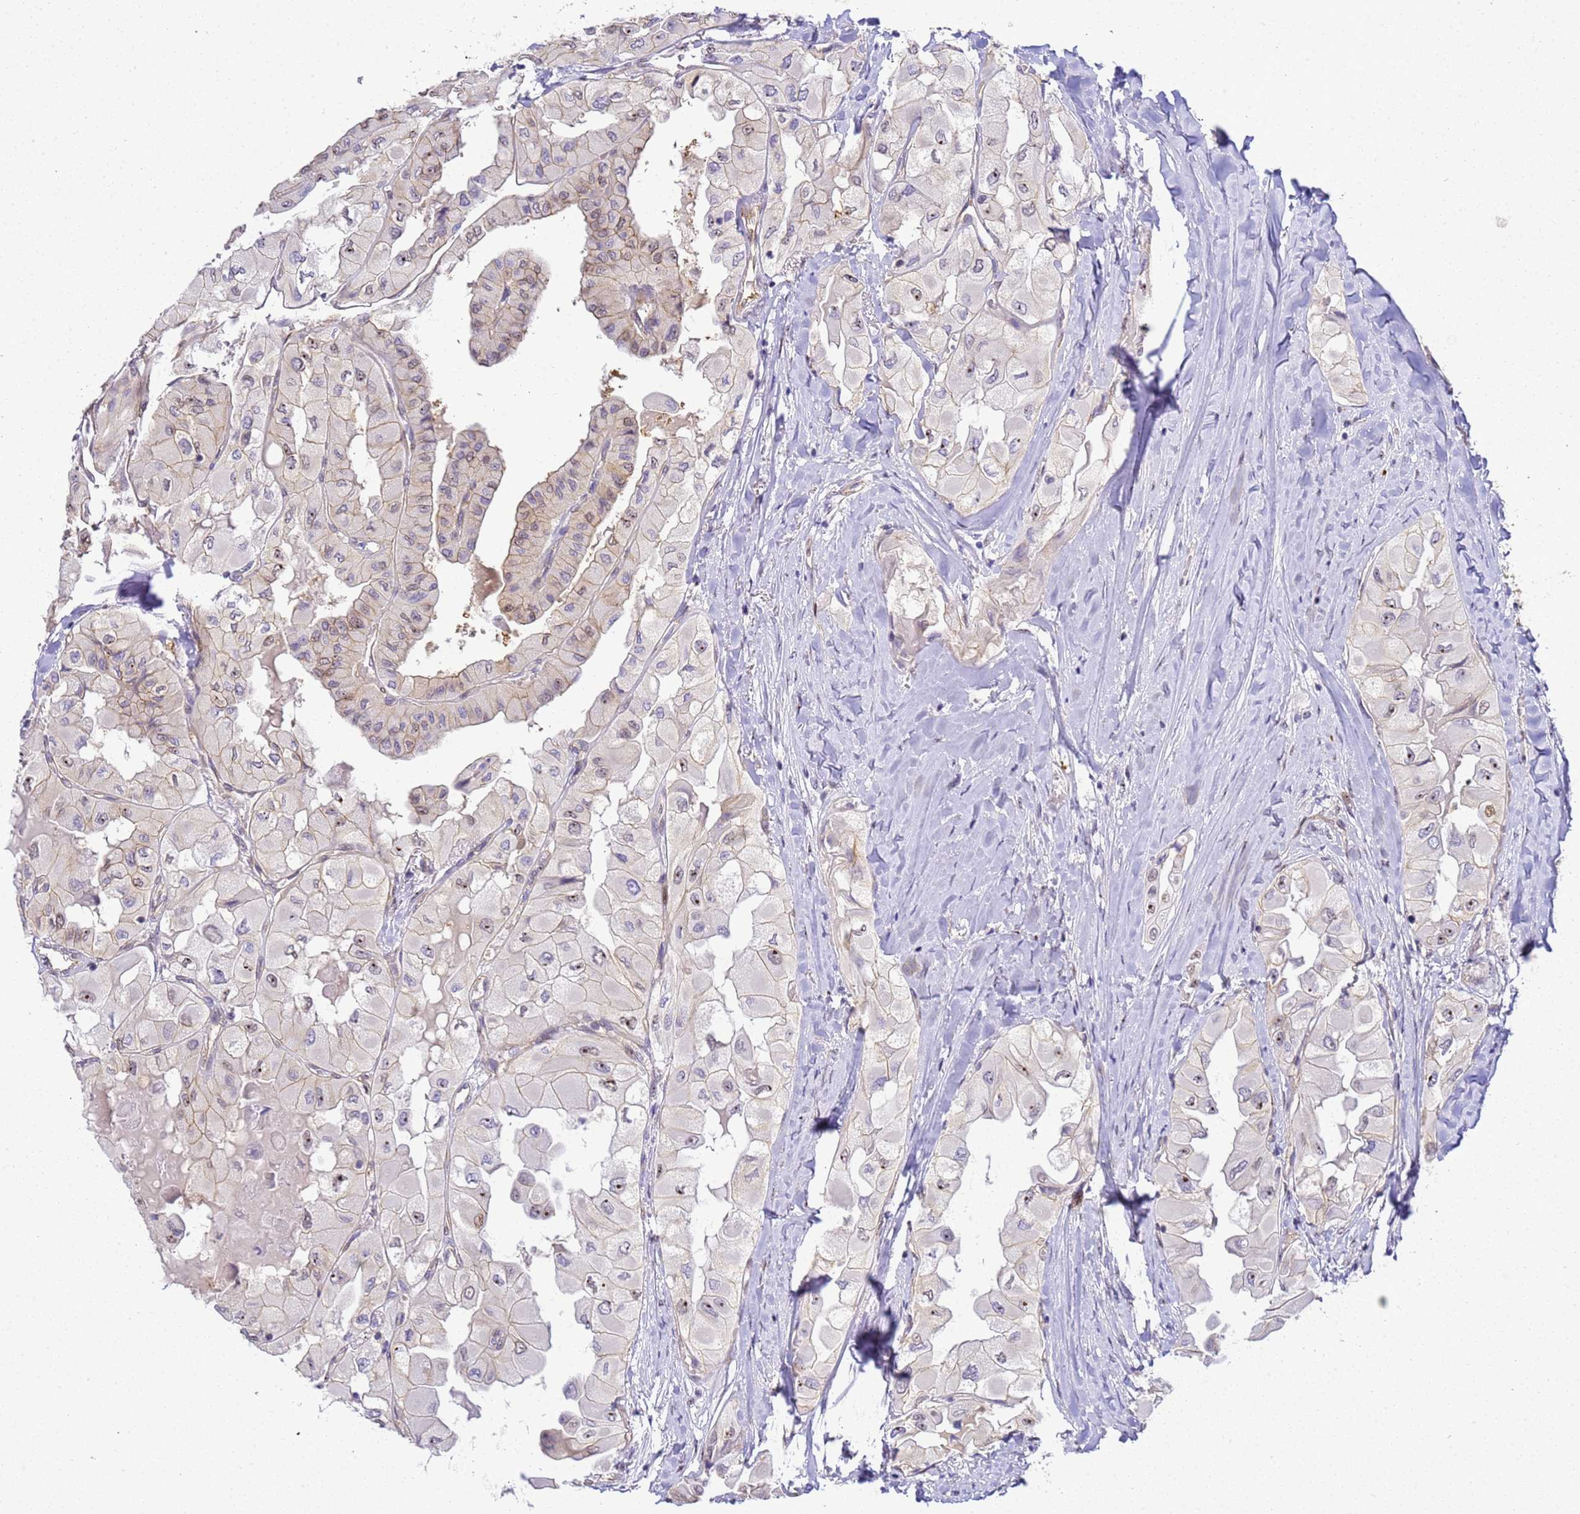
{"staining": {"intensity": "weak", "quantity": "<25%", "location": "cytoplasmic/membranous"}, "tissue": "thyroid cancer", "cell_type": "Tumor cells", "image_type": "cancer", "snomed": [{"axis": "morphology", "description": "Normal tissue, NOS"}, {"axis": "morphology", "description": "Papillary adenocarcinoma, NOS"}, {"axis": "topography", "description": "Thyroid gland"}], "caption": "An immunohistochemistry (IHC) image of papillary adenocarcinoma (thyroid) is shown. There is no staining in tumor cells of papillary adenocarcinoma (thyroid). The staining was performed using DAB to visualize the protein expression in brown, while the nuclei were stained in blue with hematoxylin (Magnification: 20x).", "gene": "GON4L", "patient": {"sex": "female", "age": 59}}